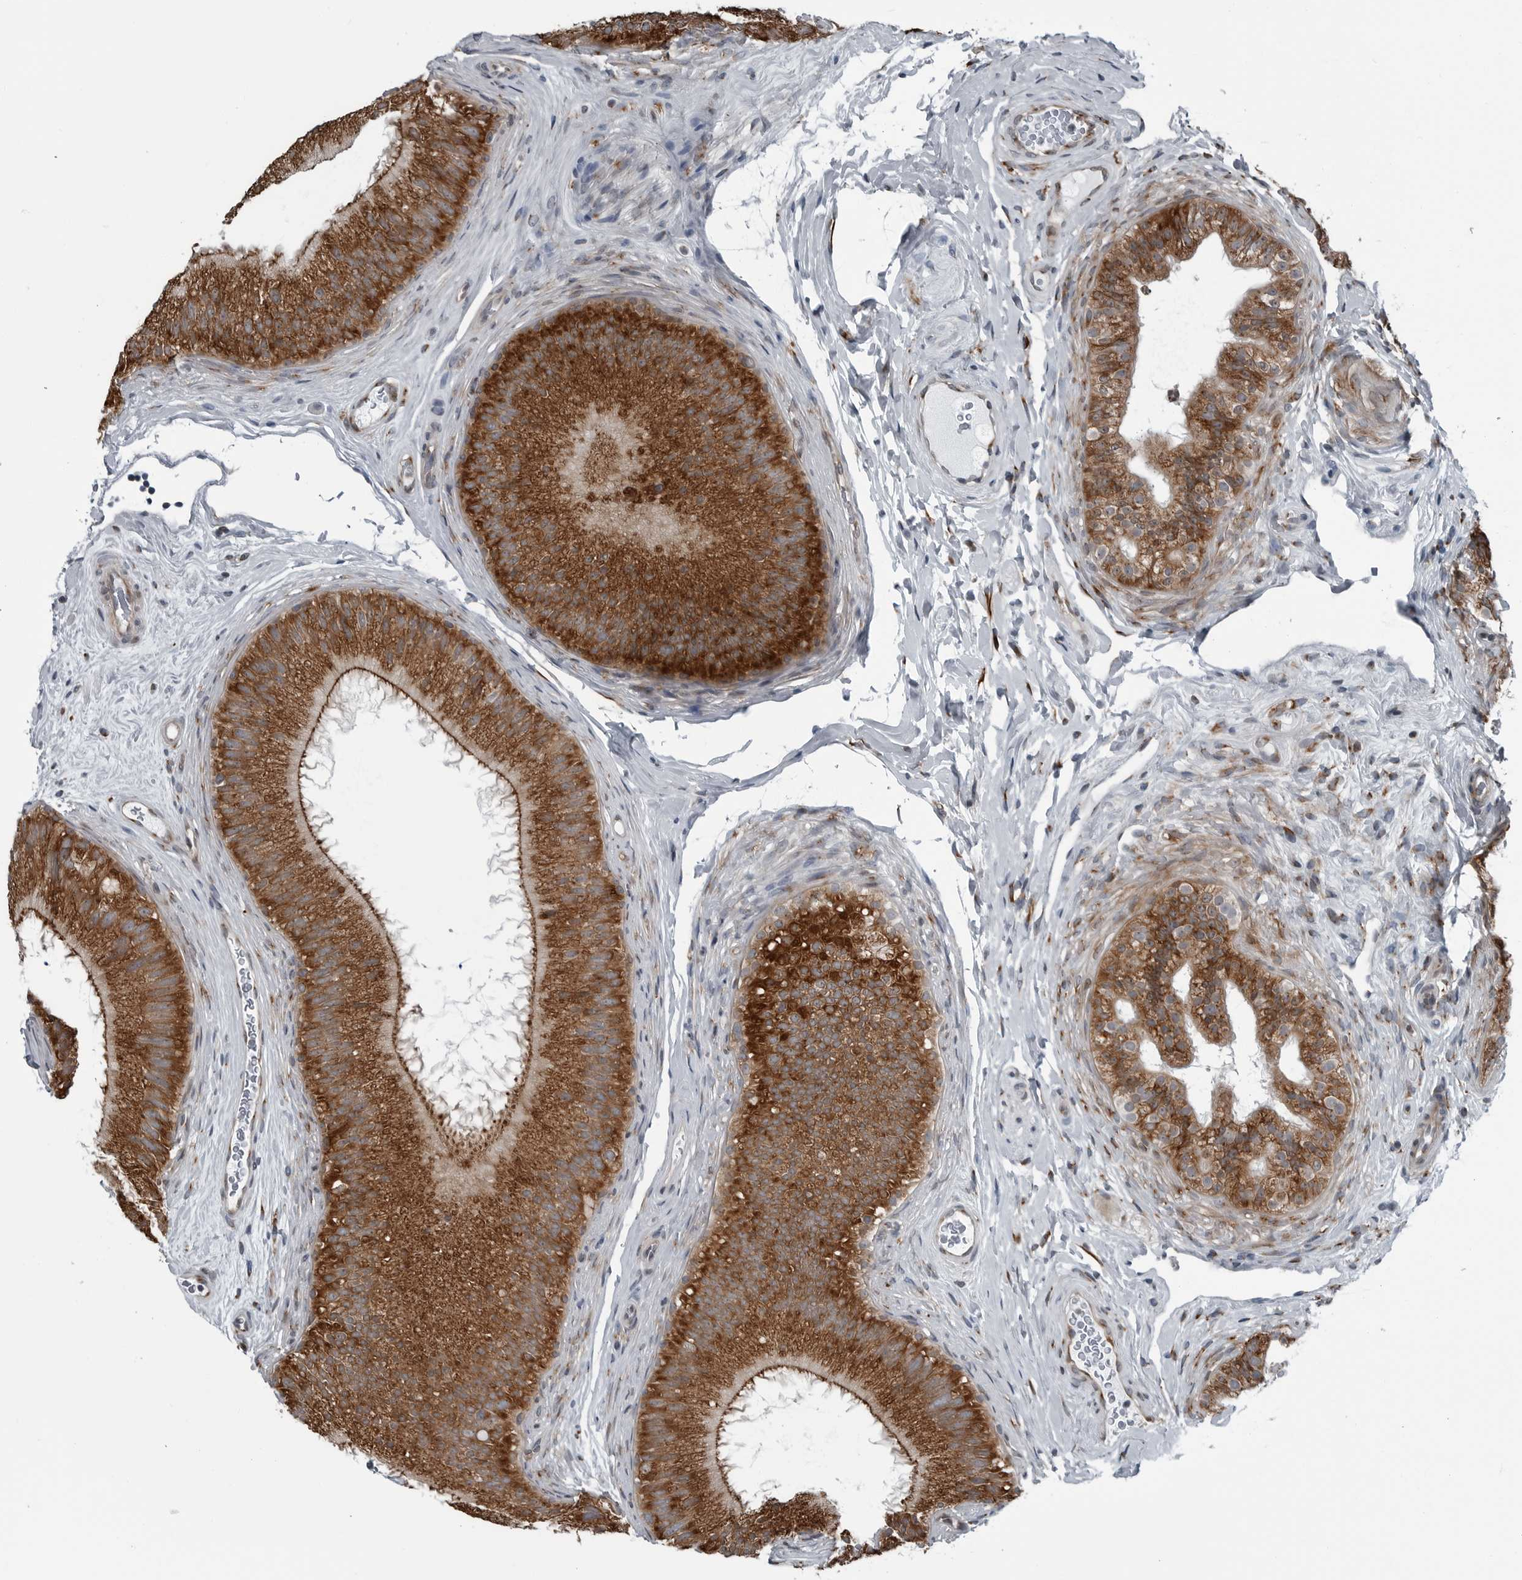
{"staining": {"intensity": "strong", "quantity": ">75%", "location": "cytoplasmic/membranous"}, "tissue": "epididymis", "cell_type": "Glandular cells", "image_type": "normal", "snomed": [{"axis": "morphology", "description": "Normal tissue, NOS"}, {"axis": "topography", "description": "Epididymis"}], "caption": "An image showing strong cytoplasmic/membranous positivity in approximately >75% of glandular cells in normal epididymis, as visualized by brown immunohistochemical staining.", "gene": "CEP85", "patient": {"sex": "male", "age": 45}}